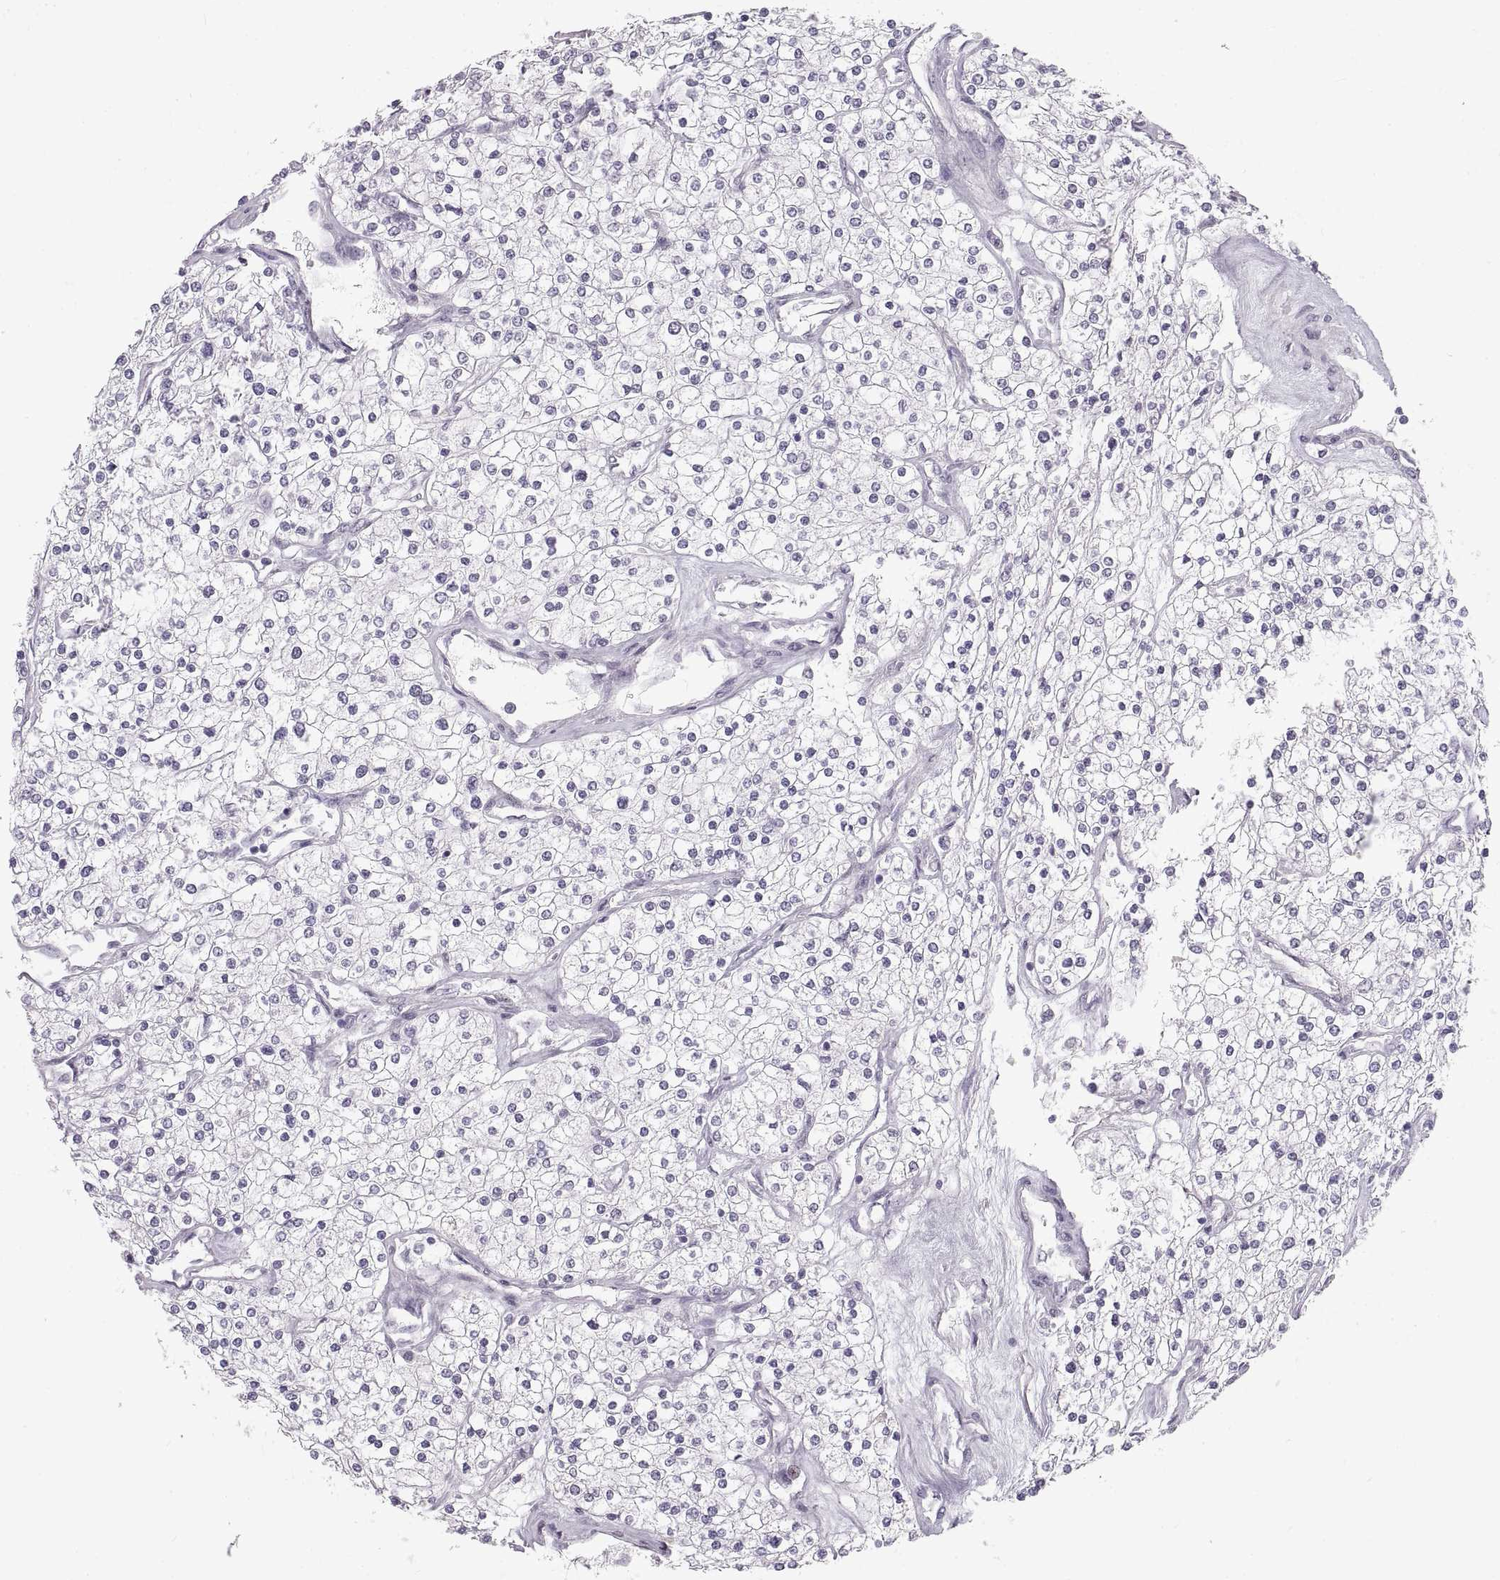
{"staining": {"intensity": "negative", "quantity": "none", "location": "none"}, "tissue": "renal cancer", "cell_type": "Tumor cells", "image_type": "cancer", "snomed": [{"axis": "morphology", "description": "Adenocarcinoma, NOS"}, {"axis": "topography", "description": "Kidney"}], "caption": "An immunohistochemistry photomicrograph of adenocarcinoma (renal) is shown. There is no staining in tumor cells of adenocarcinoma (renal).", "gene": "NANOS3", "patient": {"sex": "male", "age": 80}}